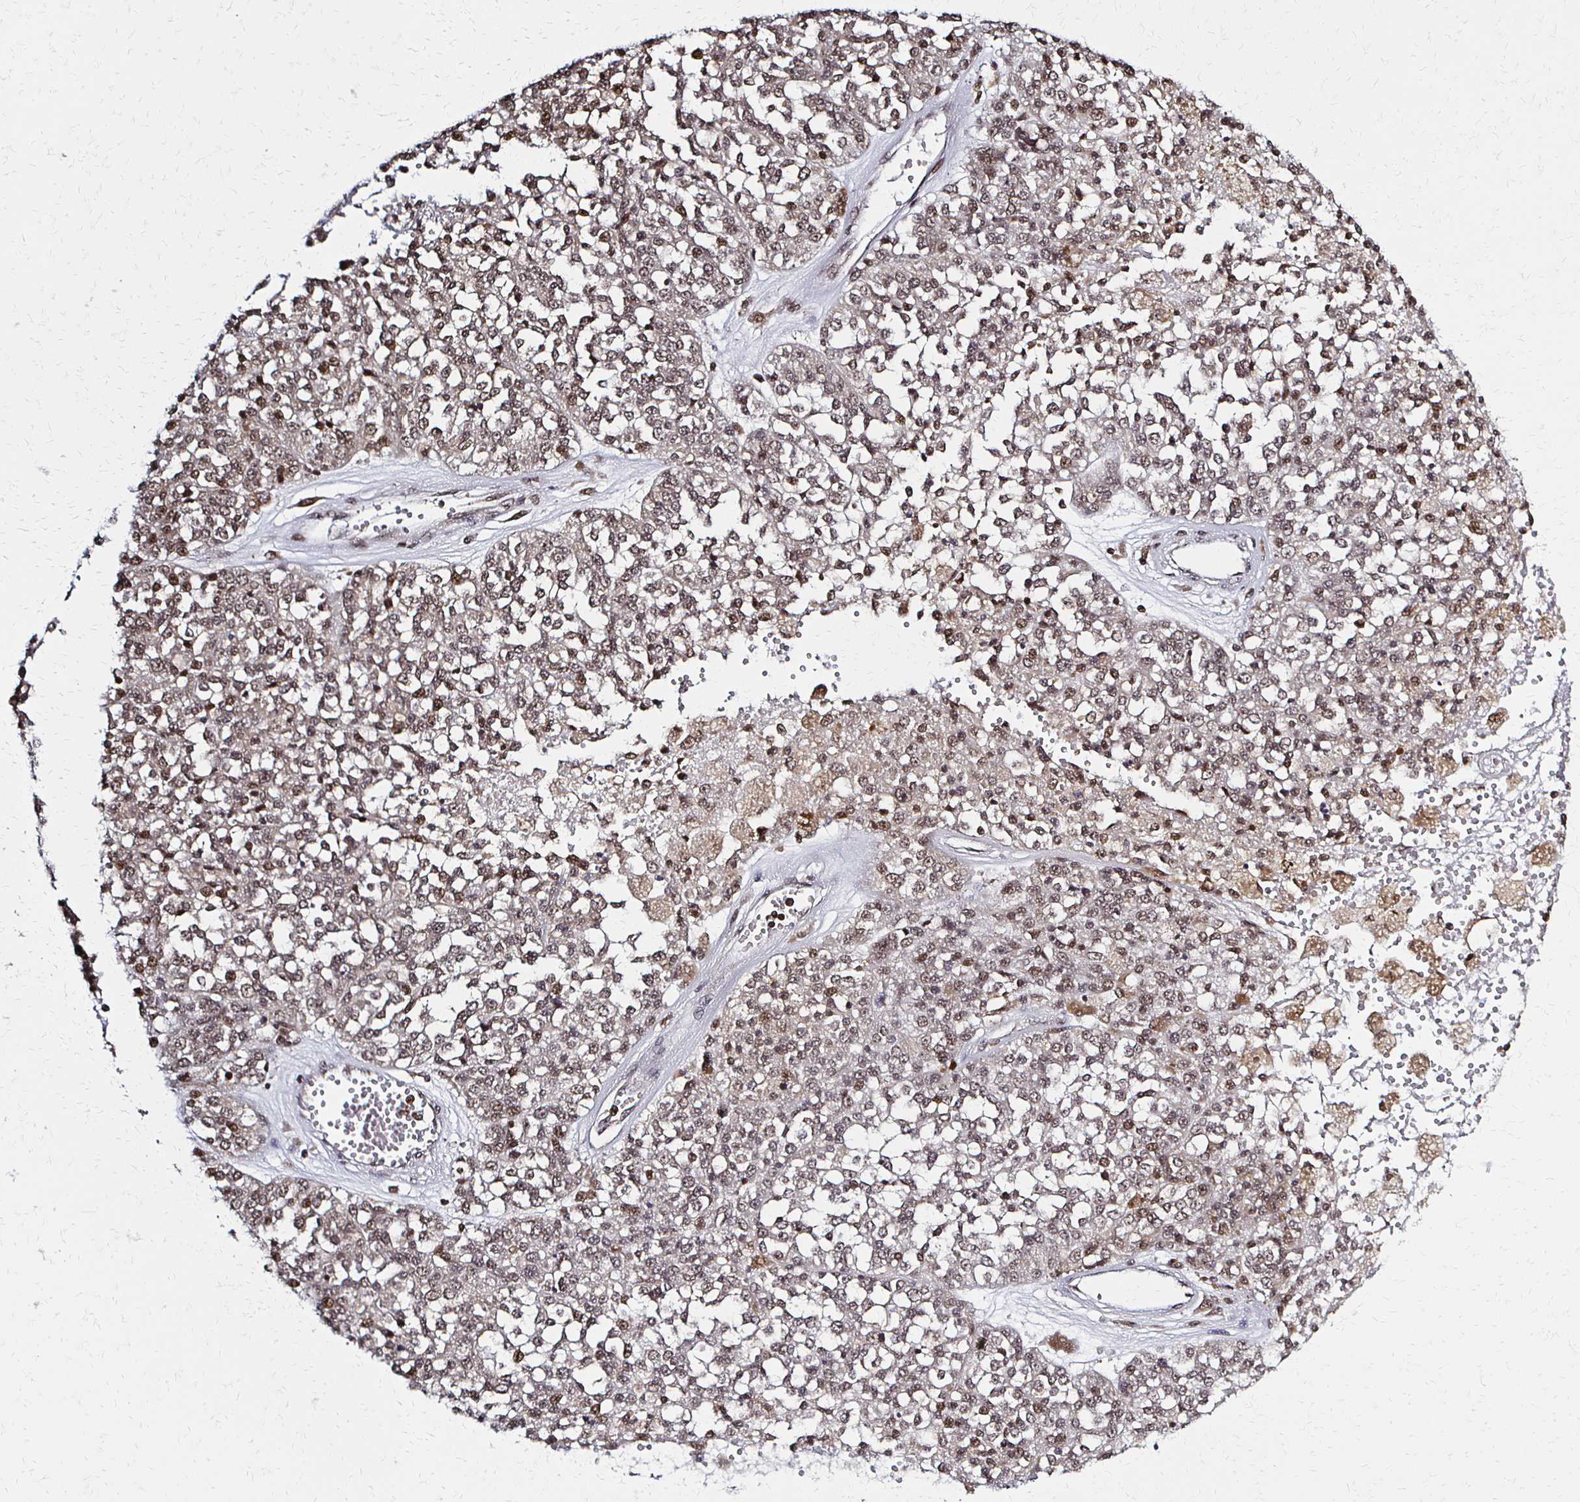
{"staining": {"intensity": "weak", "quantity": ">75%", "location": "nuclear"}, "tissue": "melanoma", "cell_type": "Tumor cells", "image_type": "cancer", "snomed": [{"axis": "morphology", "description": "Malignant melanoma, Metastatic site"}, {"axis": "topography", "description": "Lymph node"}], "caption": "Tumor cells reveal low levels of weak nuclear staining in approximately >75% of cells in human malignant melanoma (metastatic site).", "gene": "HOXA9", "patient": {"sex": "female", "age": 64}}